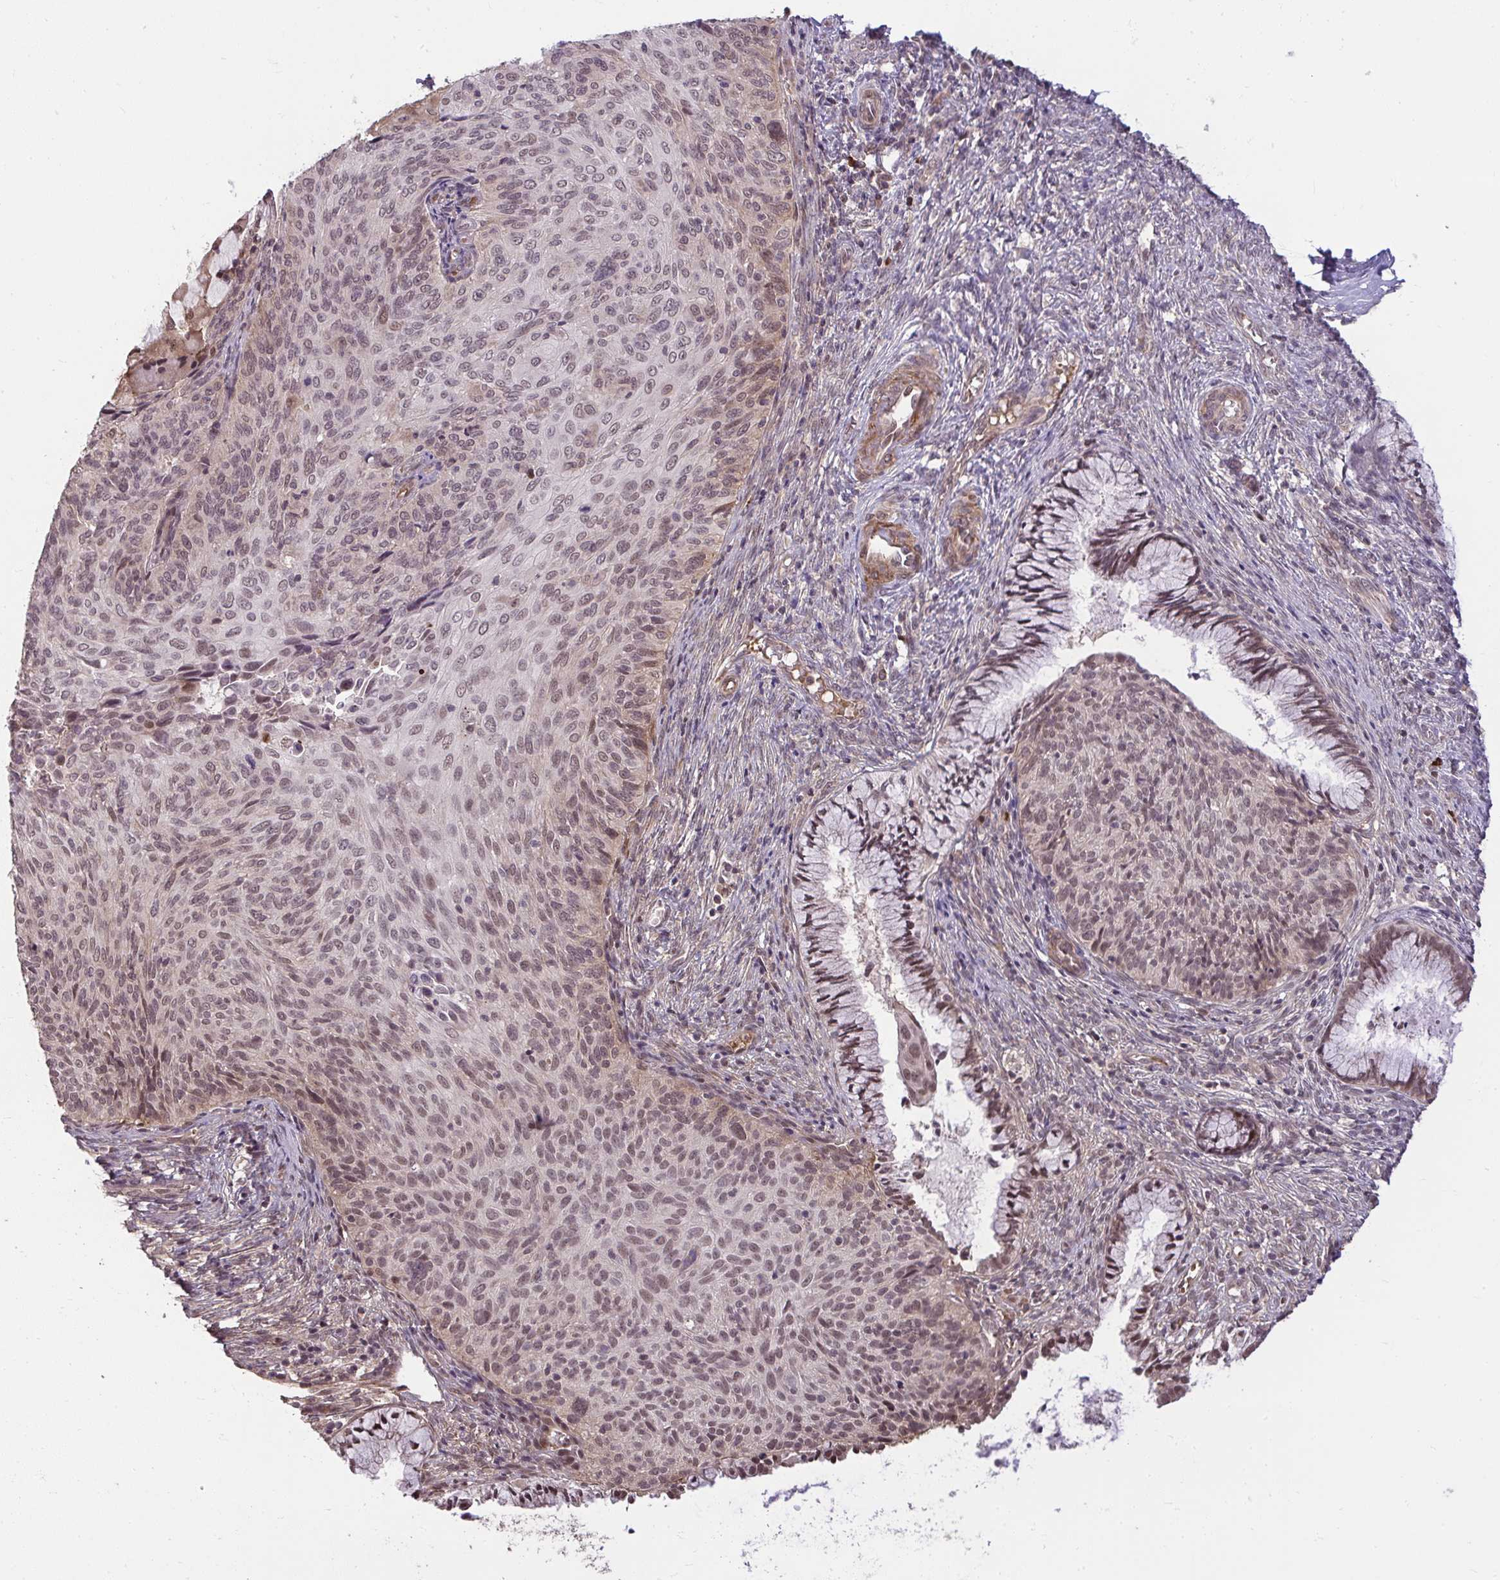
{"staining": {"intensity": "moderate", "quantity": ">75%", "location": "nuclear"}, "tissue": "cervical cancer", "cell_type": "Tumor cells", "image_type": "cancer", "snomed": [{"axis": "morphology", "description": "Squamous cell carcinoma, NOS"}, {"axis": "topography", "description": "Cervix"}], "caption": "Cervical cancer (squamous cell carcinoma) was stained to show a protein in brown. There is medium levels of moderate nuclear expression in approximately >75% of tumor cells. The staining is performed using DAB (3,3'-diaminobenzidine) brown chromogen to label protein expression. The nuclei are counter-stained blue using hematoxylin.", "gene": "ZSCAN9", "patient": {"sex": "female", "age": 49}}